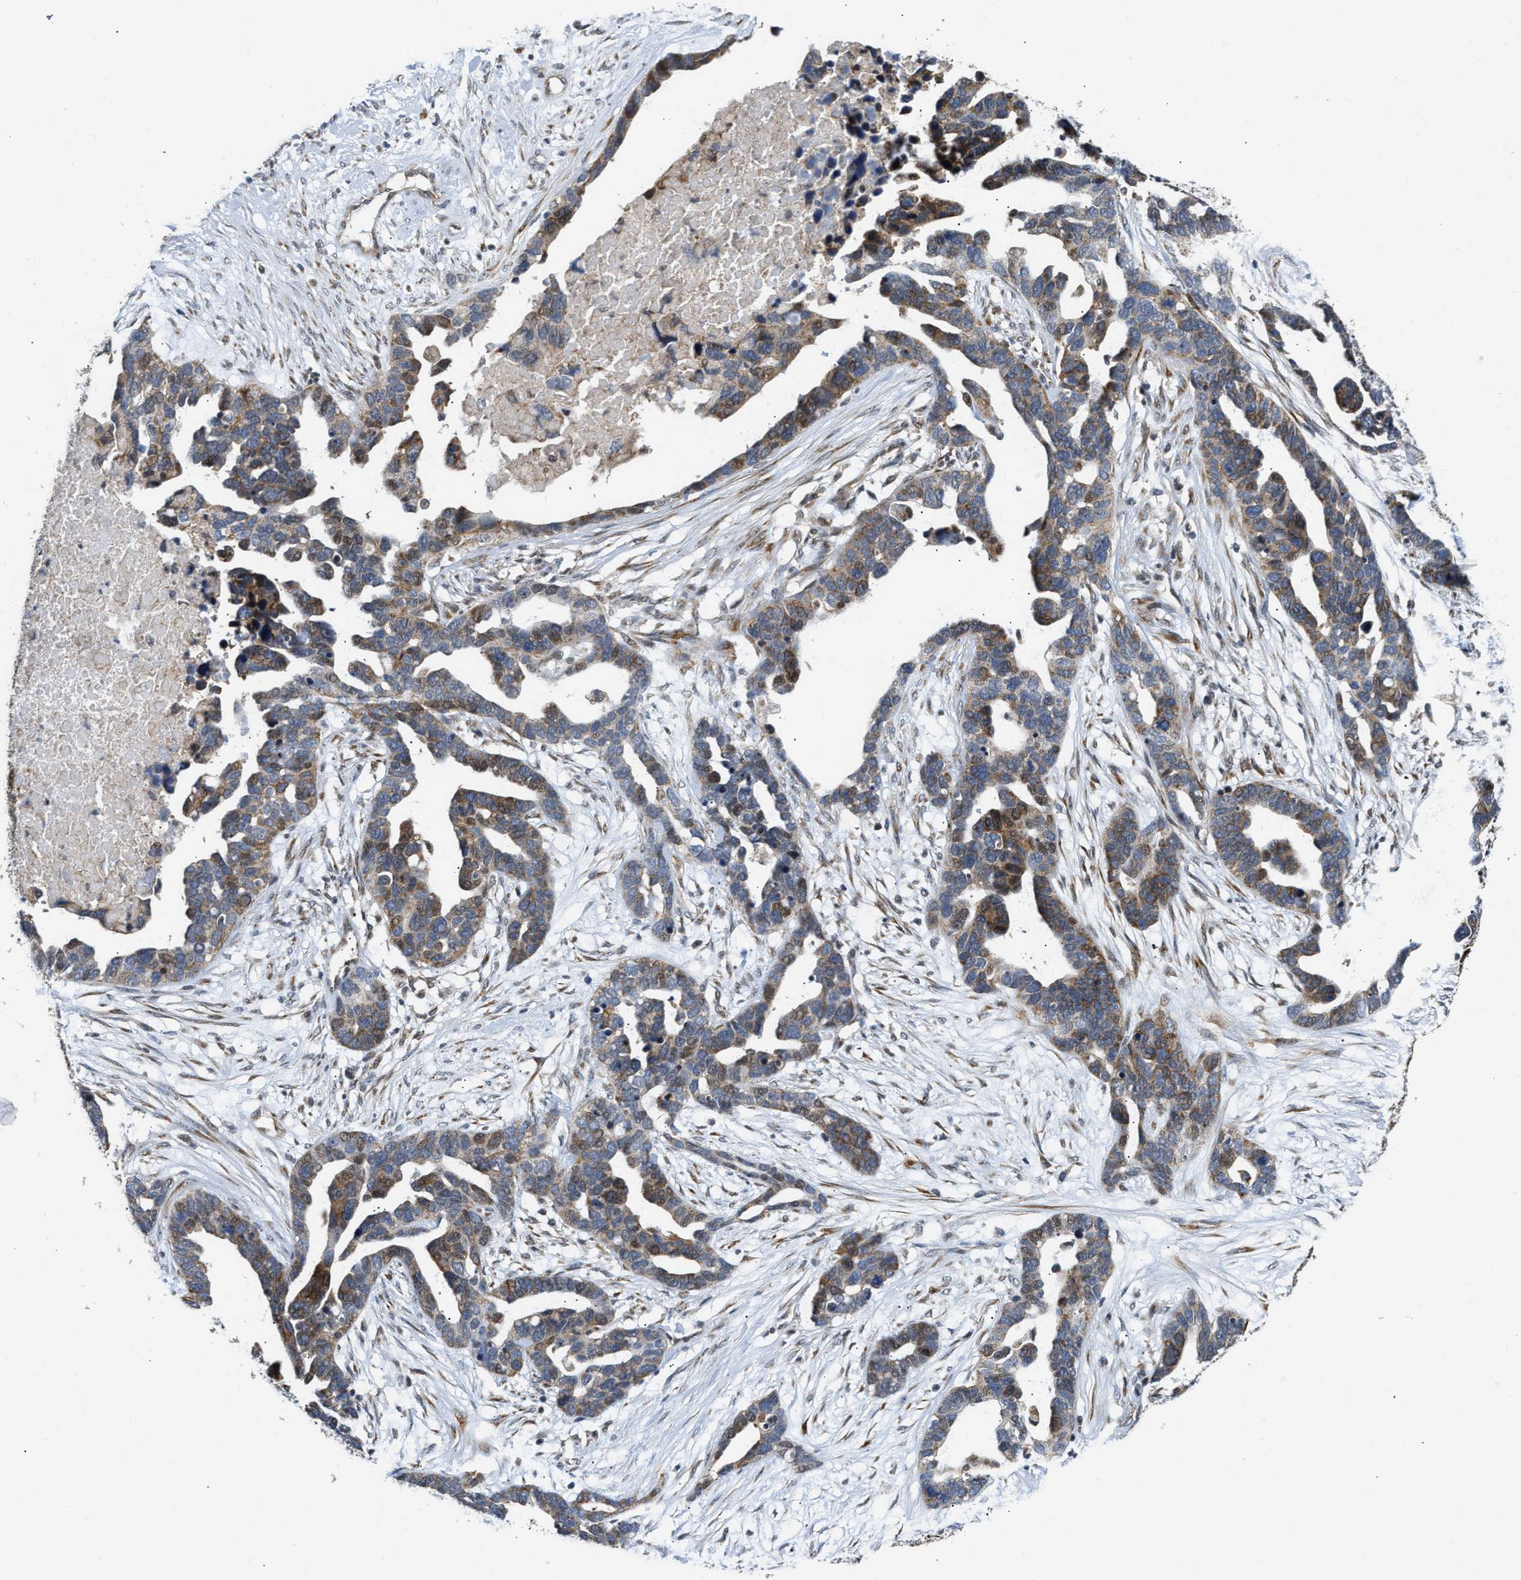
{"staining": {"intensity": "moderate", "quantity": ">75%", "location": "cytoplasmic/membranous"}, "tissue": "ovarian cancer", "cell_type": "Tumor cells", "image_type": "cancer", "snomed": [{"axis": "morphology", "description": "Cystadenocarcinoma, serous, NOS"}, {"axis": "topography", "description": "Ovary"}], "caption": "Protein expression analysis of human serous cystadenocarcinoma (ovarian) reveals moderate cytoplasmic/membranous staining in approximately >75% of tumor cells.", "gene": "DEPTOR", "patient": {"sex": "female", "age": 54}}